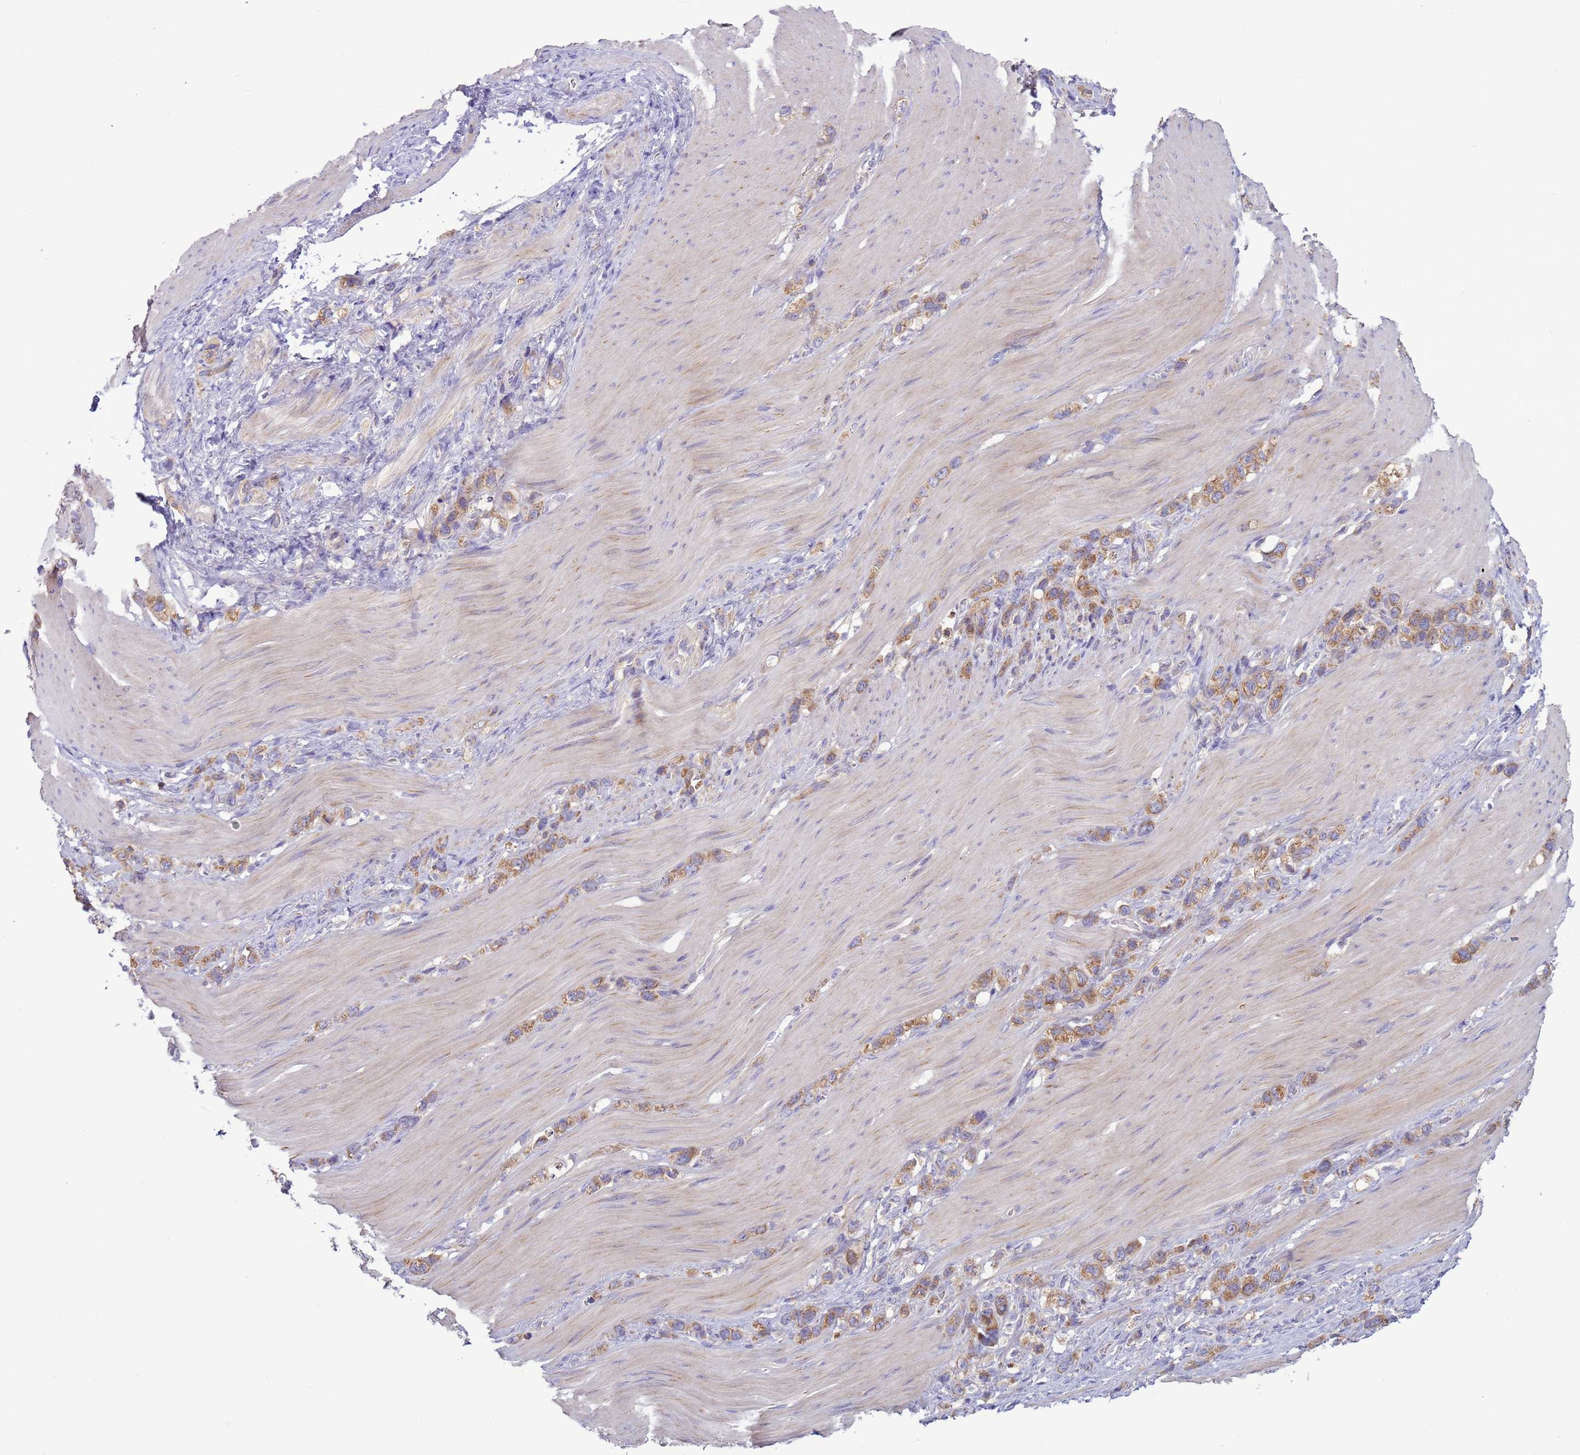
{"staining": {"intensity": "moderate", "quantity": ">75%", "location": "cytoplasmic/membranous"}, "tissue": "stomach cancer", "cell_type": "Tumor cells", "image_type": "cancer", "snomed": [{"axis": "morphology", "description": "Adenocarcinoma, NOS"}, {"axis": "topography", "description": "Stomach"}], "caption": "This is an image of immunohistochemistry (IHC) staining of adenocarcinoma (stomach), which shows moderate positivity in the cytoplasmic/membranous of tumor cells.", "gene": "UQCRQ", "patient": {"sex": "female", "age": 65}}